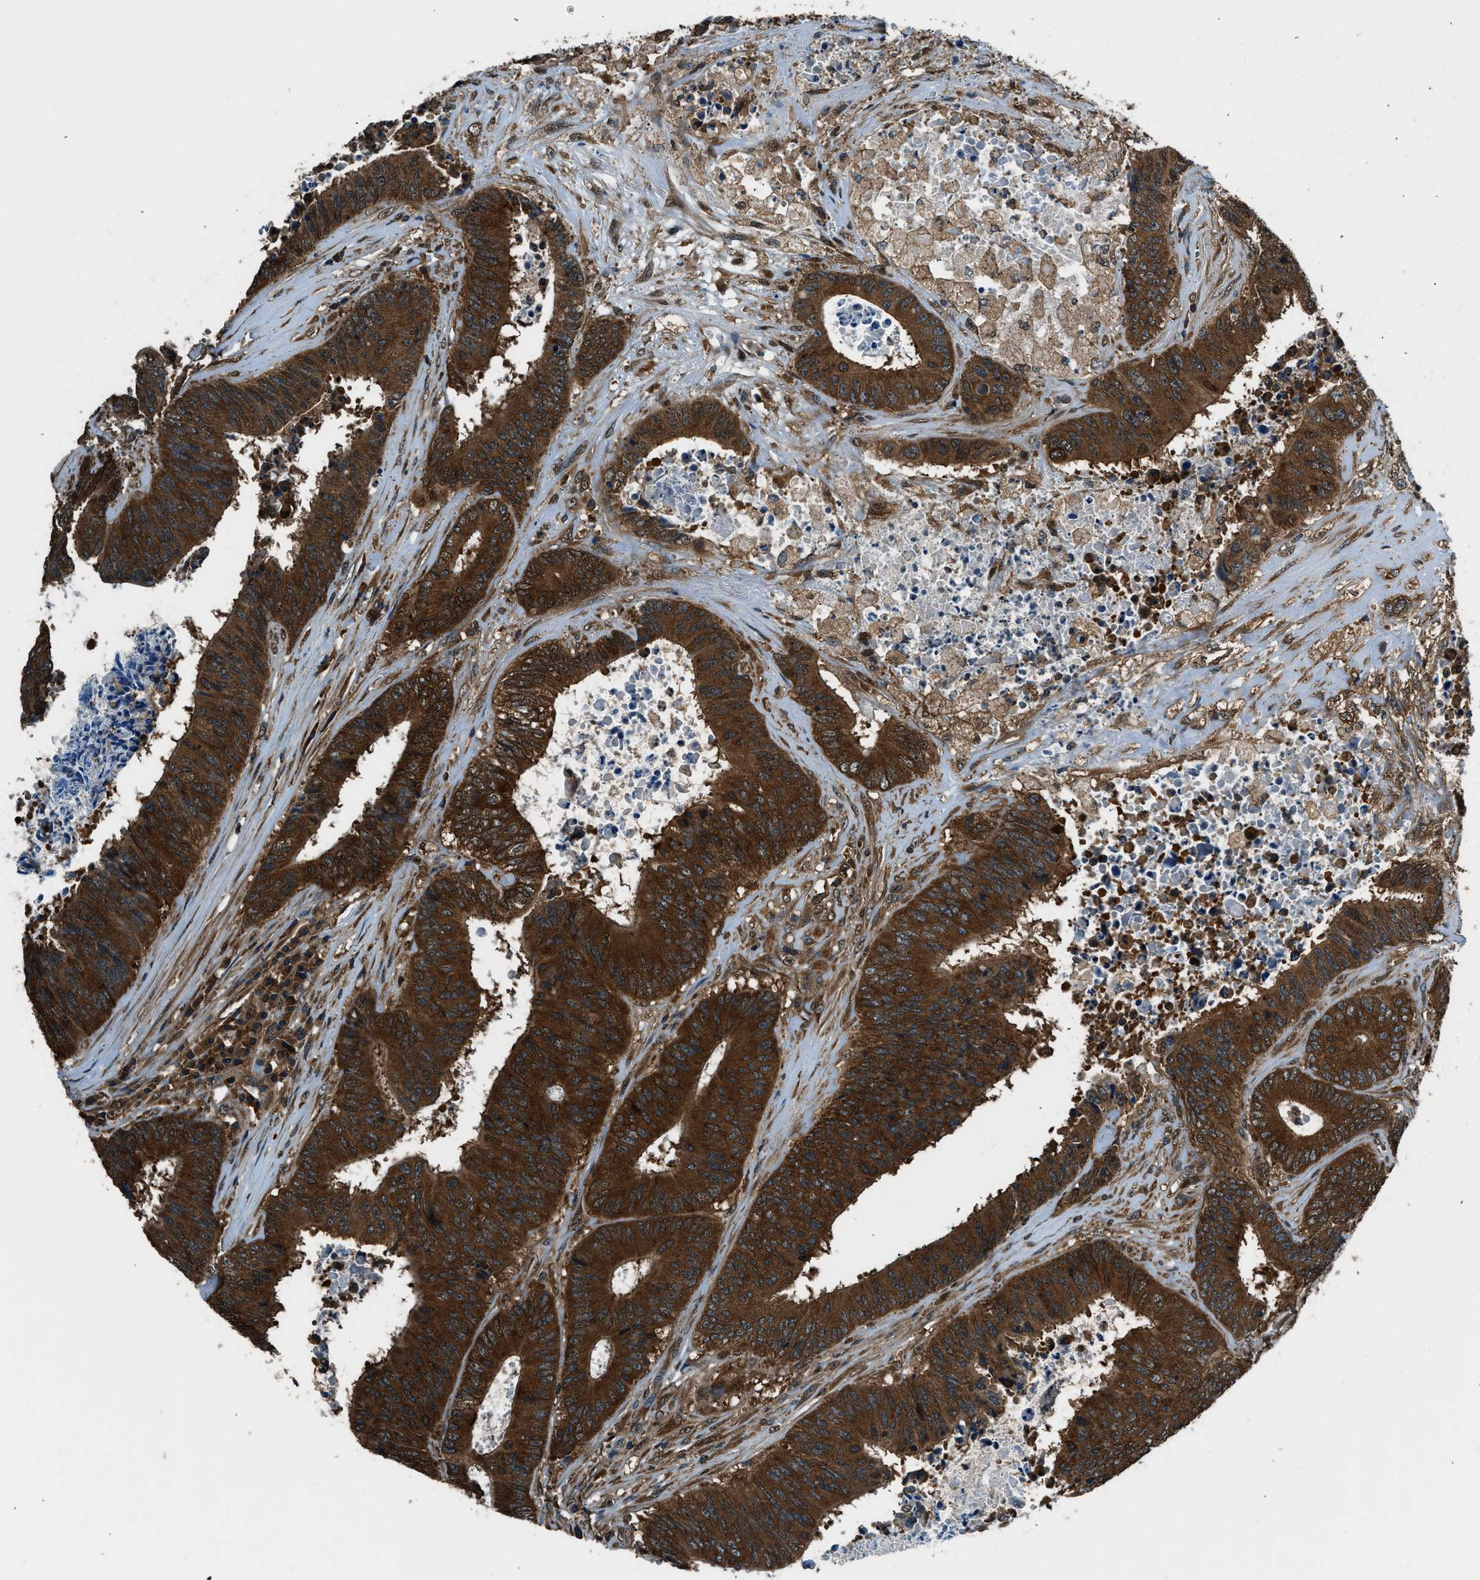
{"staining": {"intensity": "strong", "quantity": ">75%", "location": "cytoplasmic/membranous"}, "tissue": "colorectal cancer", "cell_type": "Tumor cells", "image_type": "cancer", "snomed": [{"axis": "morphology", "description": "Adenocarcinoma, NOS"}, {"axis": "topography", "description": "Rectum"}], "caption": "Human adenocarcinoma (colorectal) stained with a brown dye demonstrates strong cytoplasmic/membranous positive staining in approximately >75% of tumor cells.", "gene": "ARFGAP2", "patient": {"sex": "male", "age": 72}}